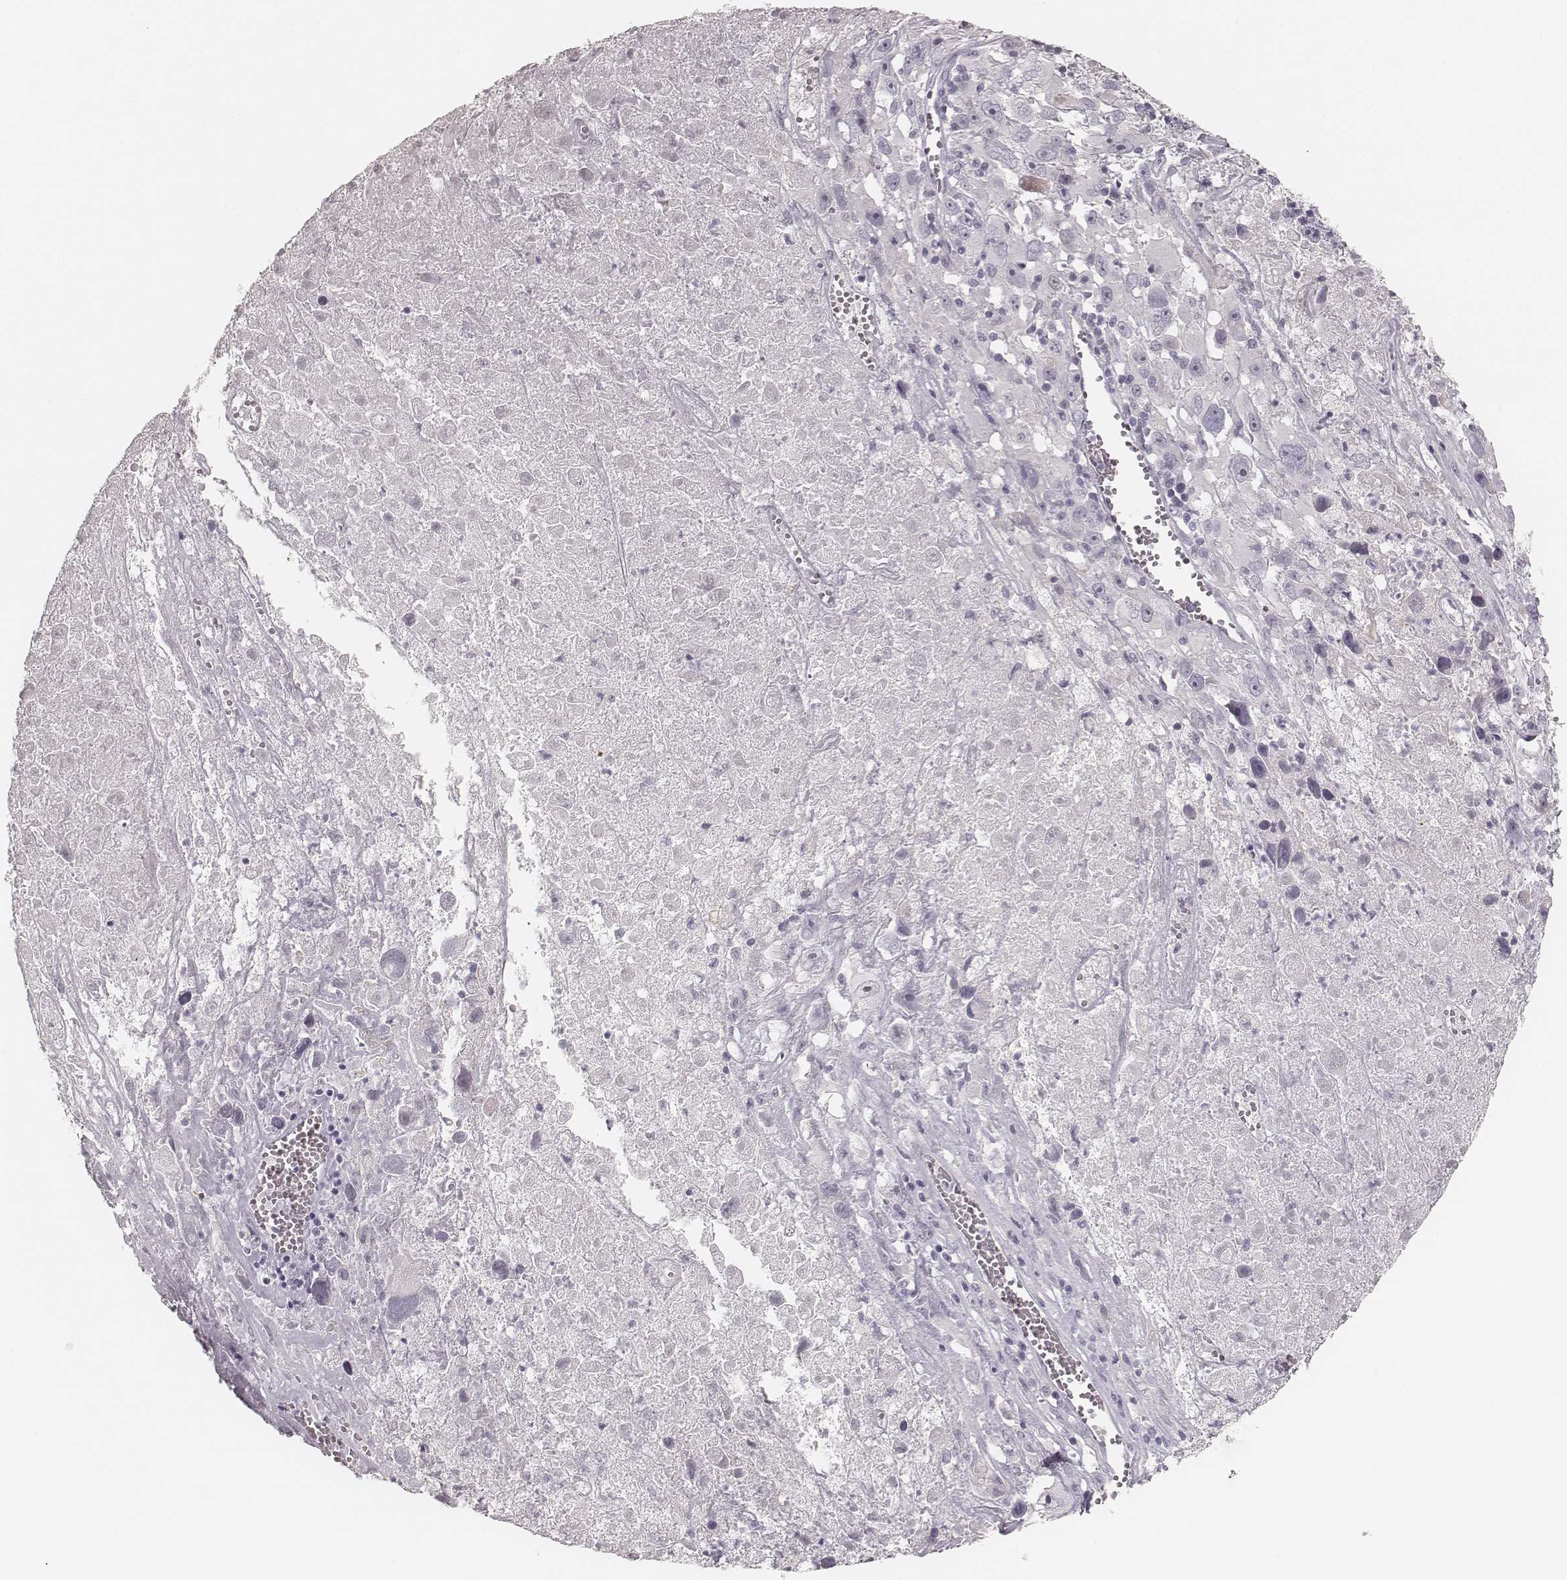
{"staining": {"intensity": "negative", "quantity": "none", "location": "none"}, "tissue": "melanoma", "cell_type": "Tumor cells", "image_type": "cancer", "snomed": [{"axis": "morphology", "description": "Malignant melanoma, Metastatic site"}, {"axis": "topography", "description": "Lymph node"}], "caption": "IHC micrograph of neoplastic tissue: melanoma stained with DAB shows no significant protein staining in tumor cells.", "gene": "SPATA24", "patient": {"sex": "male", "age": 50}}